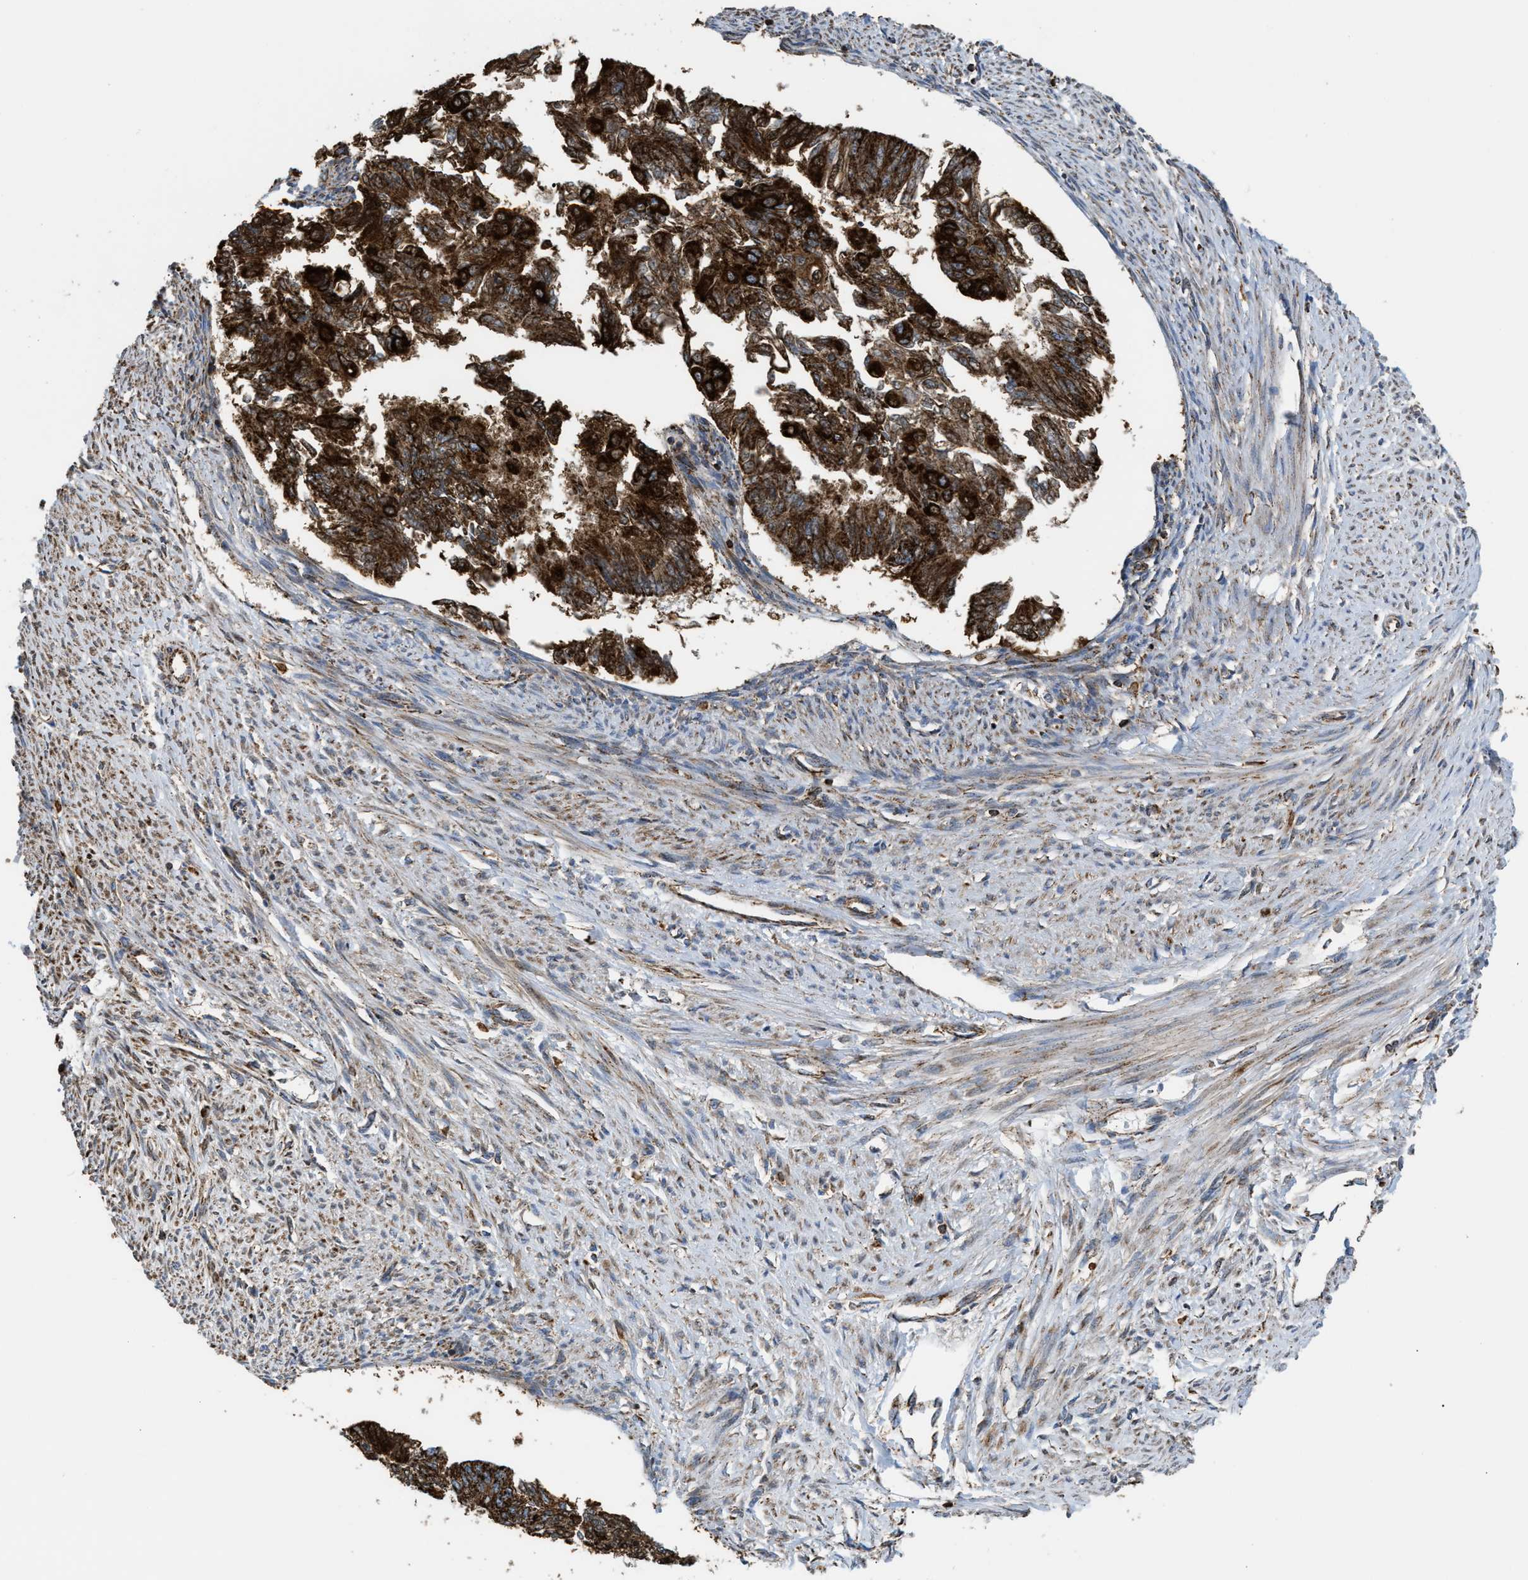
{"staining": {"intensity": "strong", "quantity": ">75%", "location": "cytoplasmic/membranous"}, "tissue": "endometrial cancer", "cell_type": "Tumor cells", "image_type": "cancer", "snomed": [{"axis": "morphology", "description": "Adenocarcinoma, NOS"}, {"axis": "topography", "description": "Endometrium"}], "caption": "Tumor cells display high levels of strong cytoplasmic/membranous expression in approximately >75% of cells in adenocarcinoma (endometrial).", "gene": "ECHS1", "patient": {"sex": "female", "age": 32}}